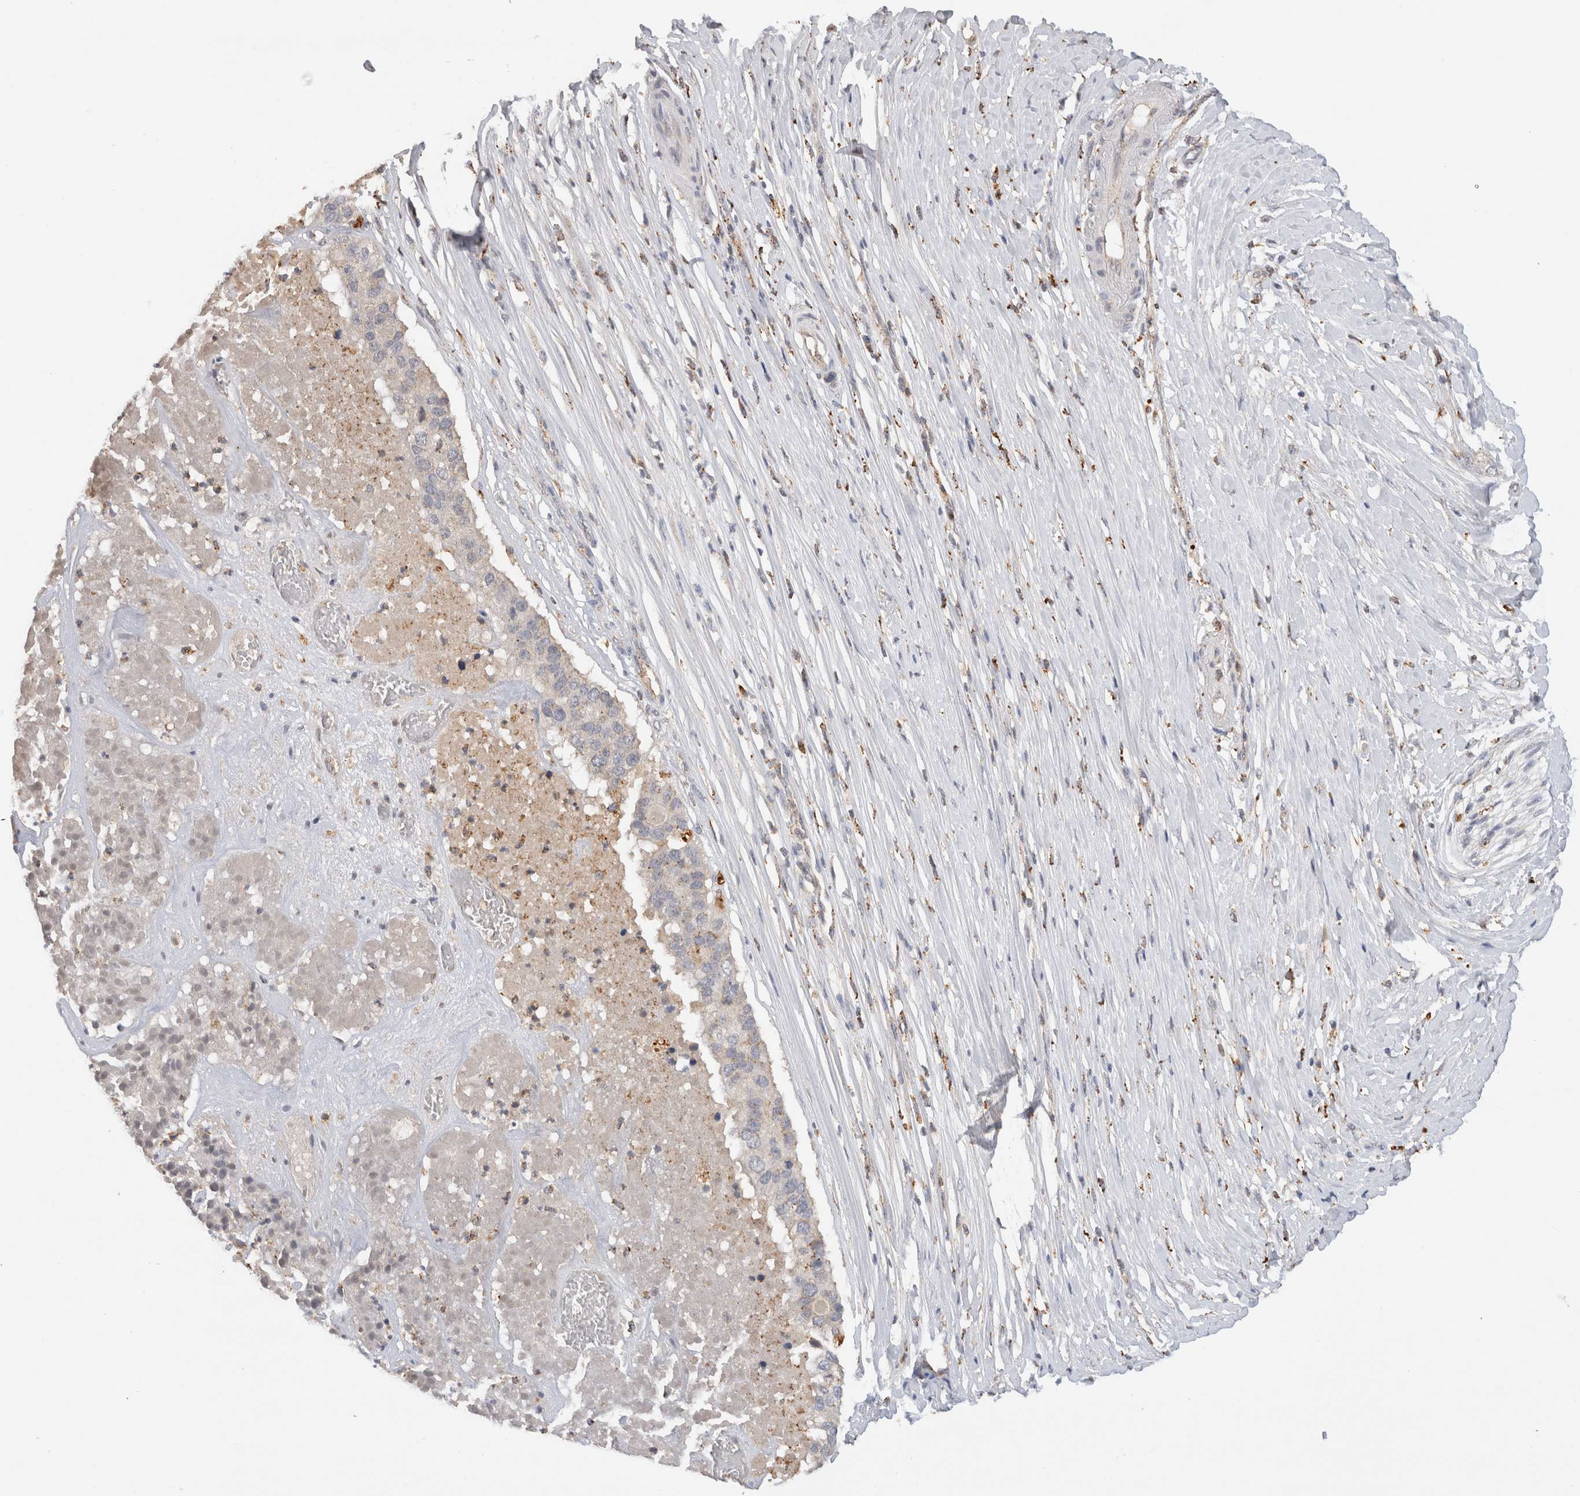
{"staining": {"intensity": "moderate", "quantity": "25%-75%", "location": "cytoplasmic/membranous"}, "tissue": "pancreatic cancer", "cell_type": "Tumor cells", "image_type": "cancer", "snomed": [{"axis": "morphology", "description": "Adenocarcinoma, NOS"}, {"axis": "topography", "description": "Pancreas"}], "caption": "There is medium levels of moderate cytoplasmic/membranous staining in tumor cells of pancreatic cancer (adenocarcinoma), as demonstrated by immunohistochemical staining (brown color).", "gene": "GNS", "patient": {"sex": "male", "age": 50}}